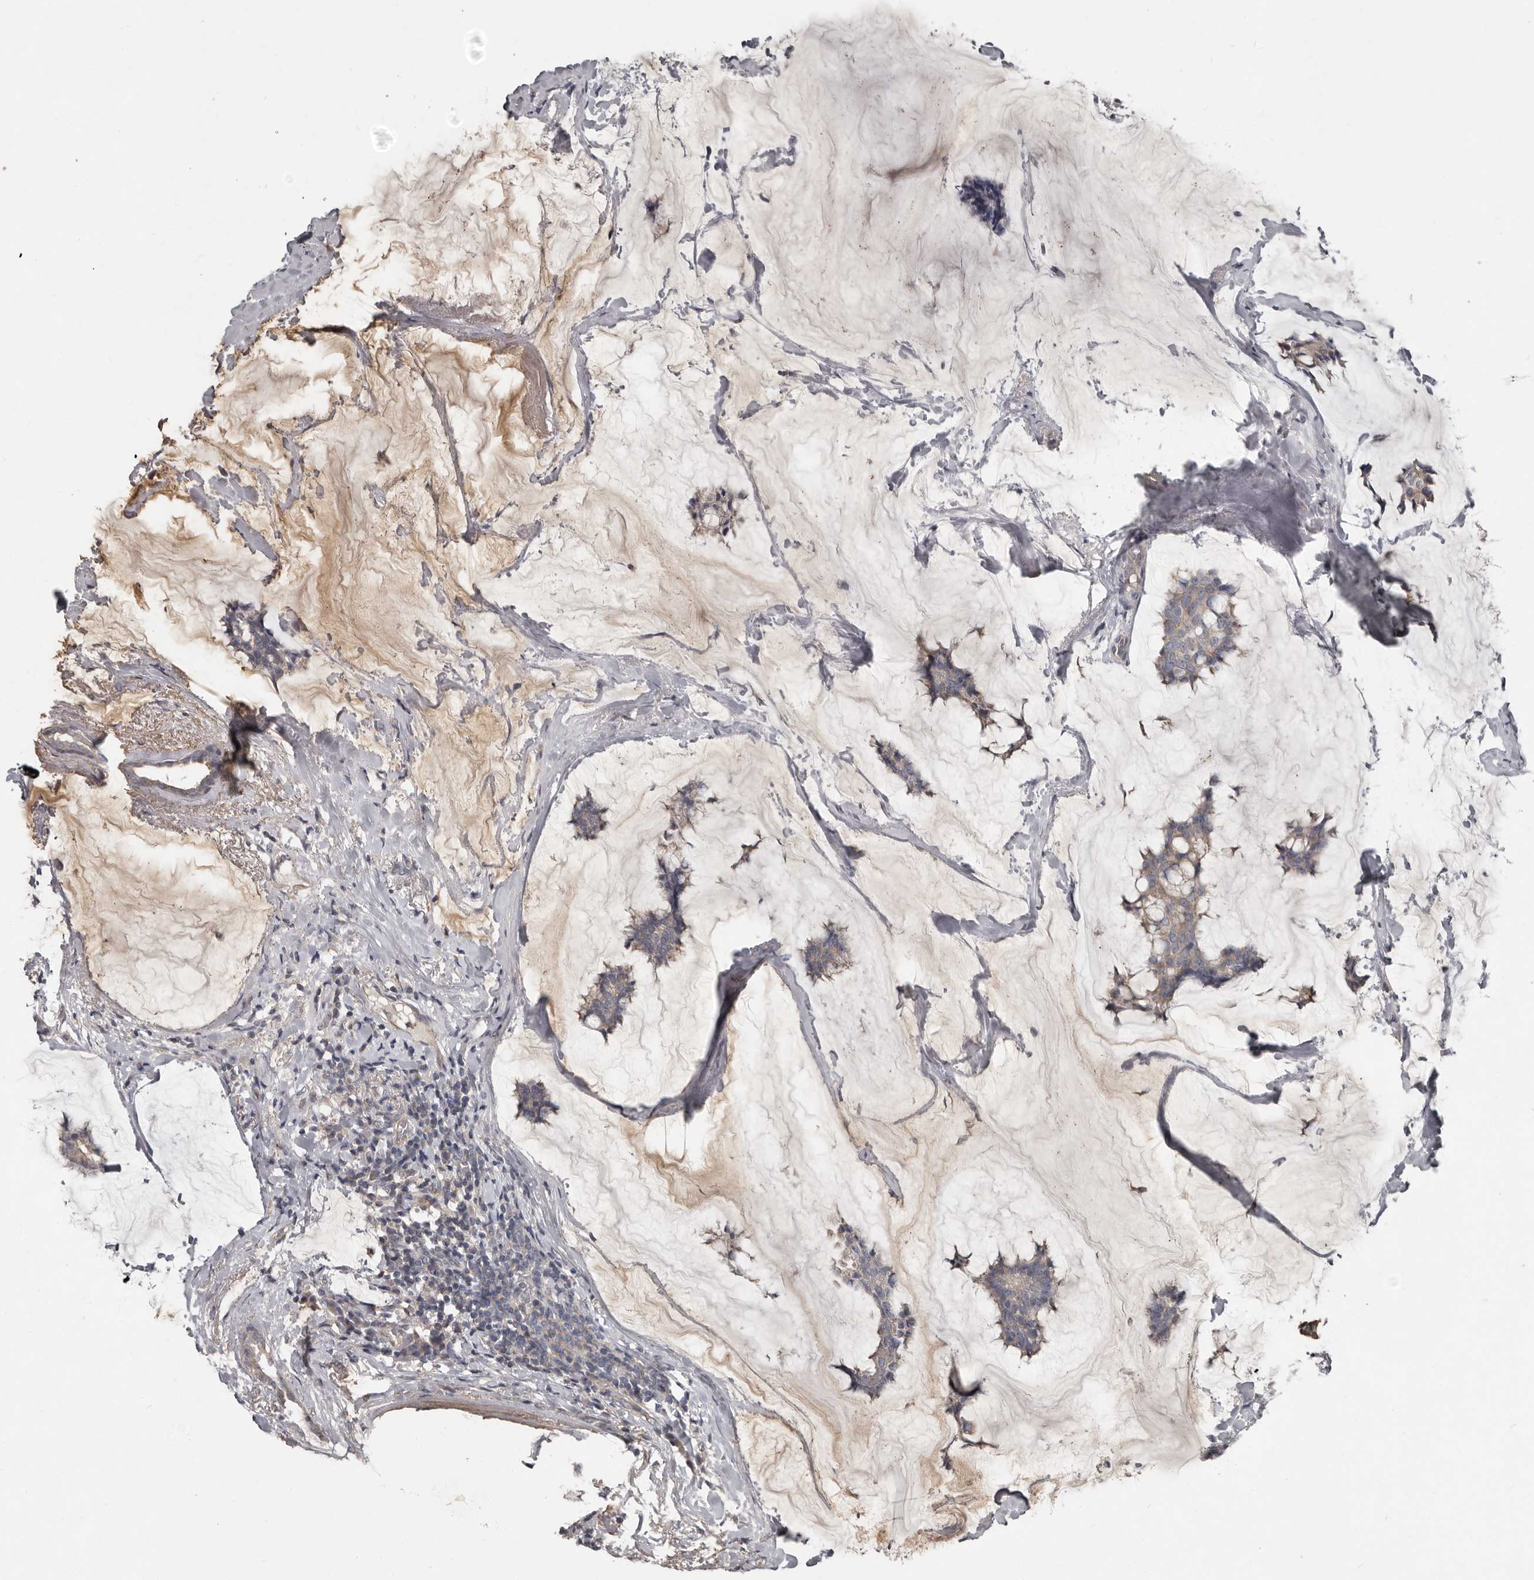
{"staining": {"intensity": "weak", "quantity": "25%-75%", "location": "cytoplasmic/membranous"}, "tissue": "breast cancer", "cell_type": "Tumor cells", "image_type": "cancer", "snomed": [{"axis": "morphology", "description": "Duct carcinoma"}, {"axis": "topography", "description": "Breast"}], "caption": "DAB immunohistochemical staining of infiltrating ductal carcinoma (breast) shows weak cytoplasmic/membranous protein positivity in approximately 25%-75% of tumor cells.", "gene": "CA6", "patient": {"sex": "female", "age": 93}}